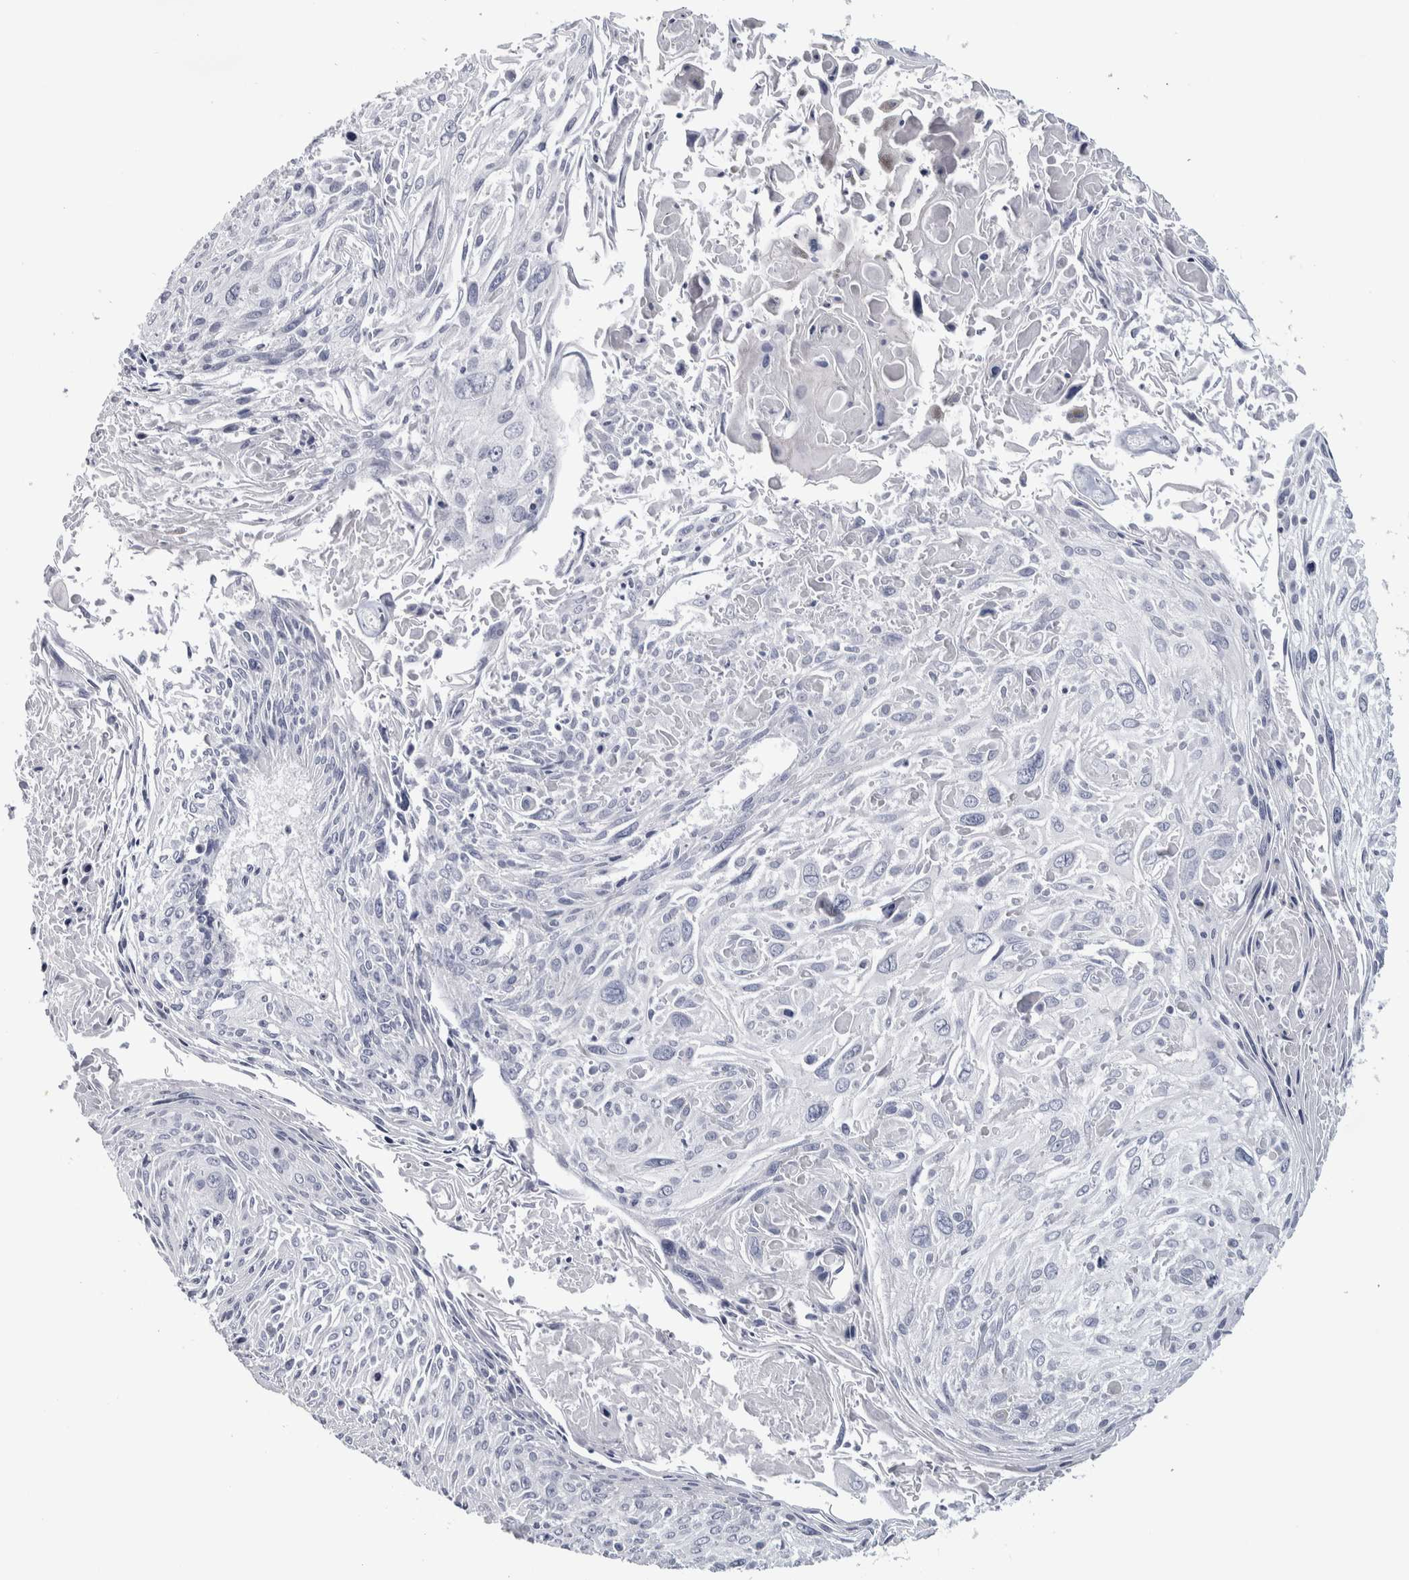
{"staining": {"intensity": "negative", "quantity": "none", "location": "none"}, "tissue": "cervical cancer", "cell_type": "Tumor cells", "image_type": "cancer", "snomed": [{"axis": "morphology", "description": "Squamous cell carcinoma, NOS"}, {"axis": "topography", "description": "Cervix"}], "caption": "There is no significant positivity in tumor cells of cervical cancer (squamous cell carcinoma).", "gene": "NECAB1", "patient": {"sex": "female", "age": 51}}